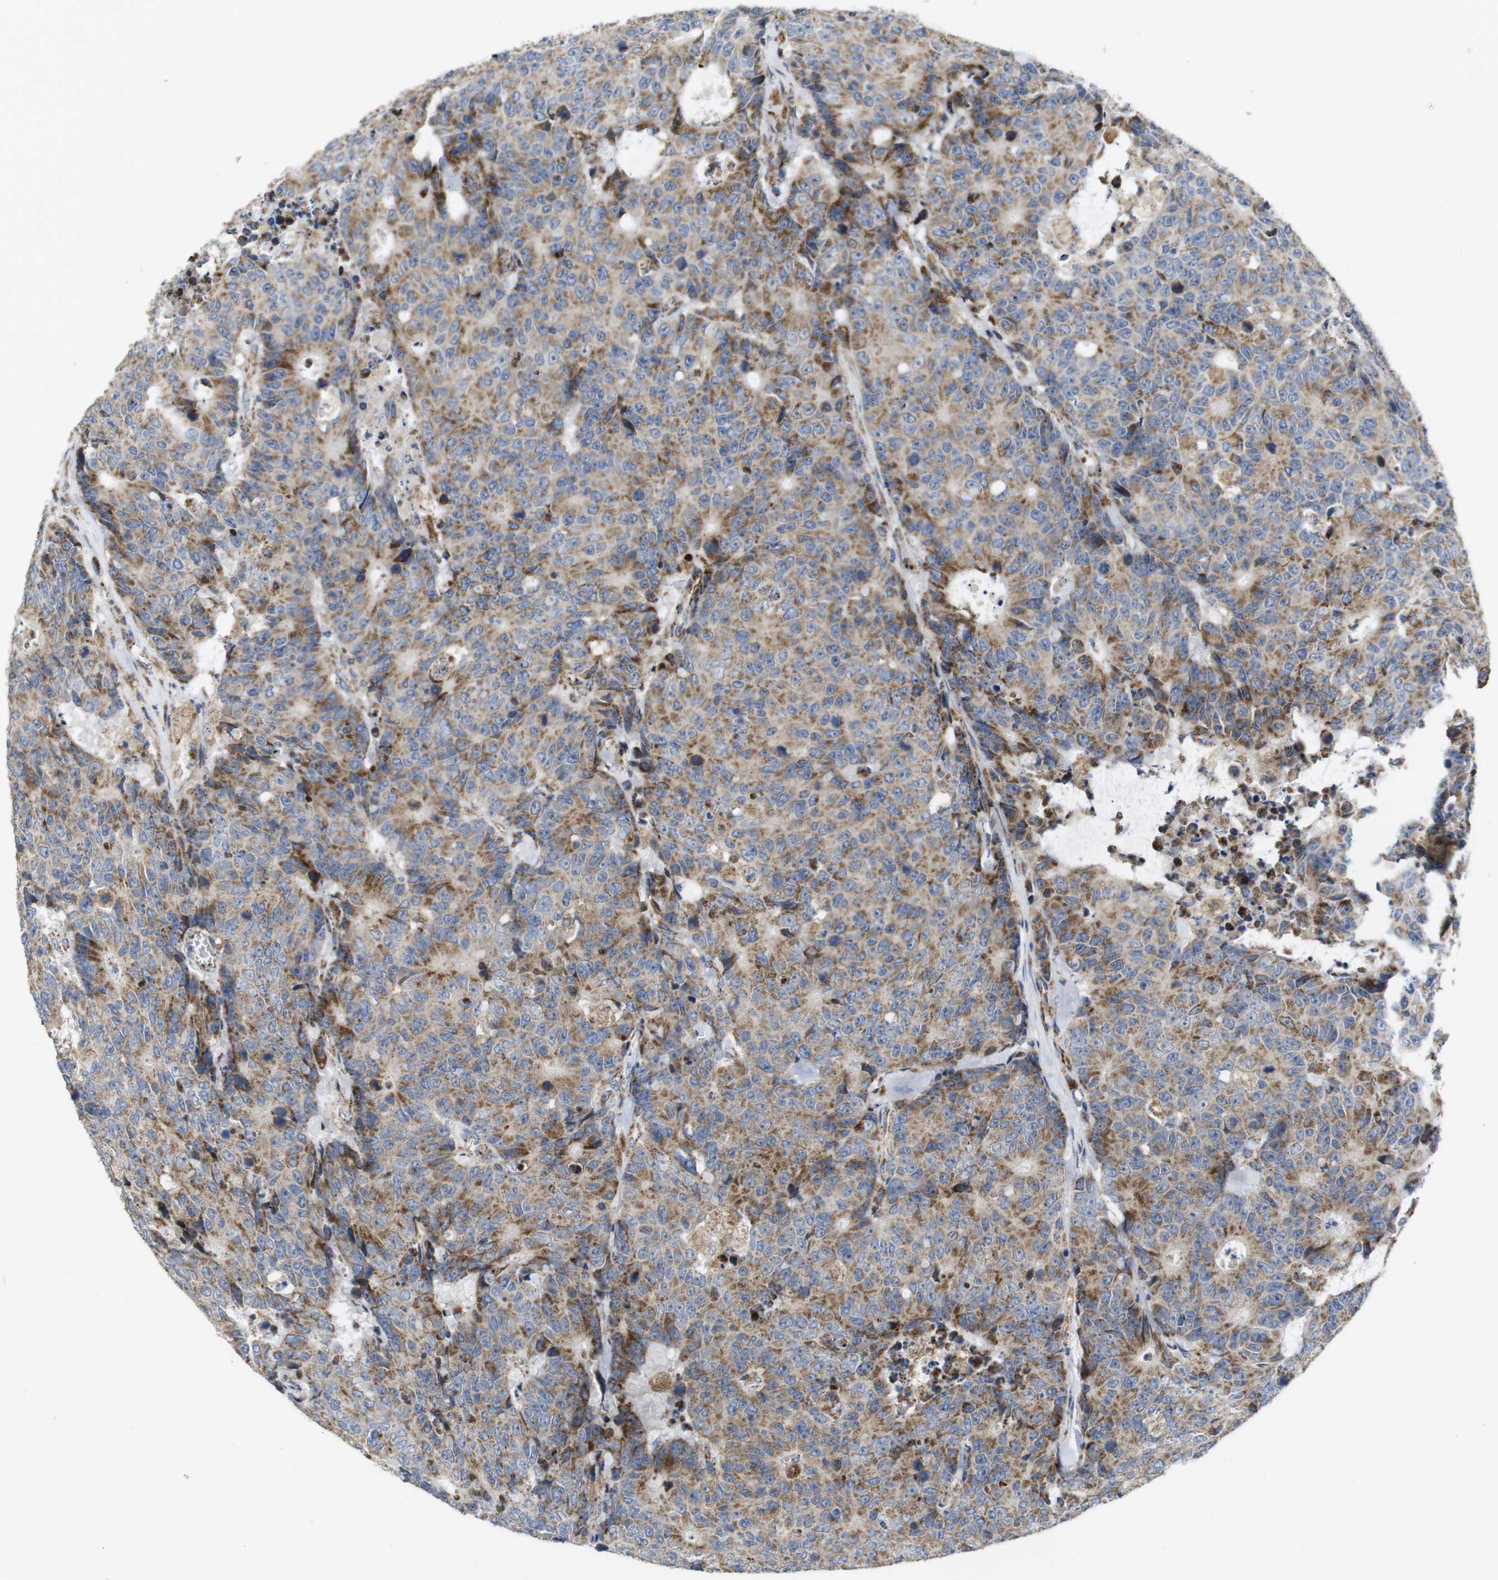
{"staining": {"intensity": "moderate", "quantity": ">75%", "location": "cytoplasmic/membranous"}, "tissue": "colorectal cancer", "cell_type": "Tumor cells", "image_type": "cancer", "snomed": [{"axis": "morphology", "description": "Adenocarcinoma, NOS"}, {"axis": "topography", "description": "Colon"}], "caption": "Protein expression analysis of adenocarcinoma (colorectal) exhibits moderate cytoplasmic/membranous expression in about >75% of tumor cells. The staining is performed using DAB (3,3'-diaminobenzidine) brown chromogen to label protein expression. The nuclei are counter-stained blue using hematoxylin.", "gene": "TMEM192", "patient": {"sex": "female", "age": 86}}